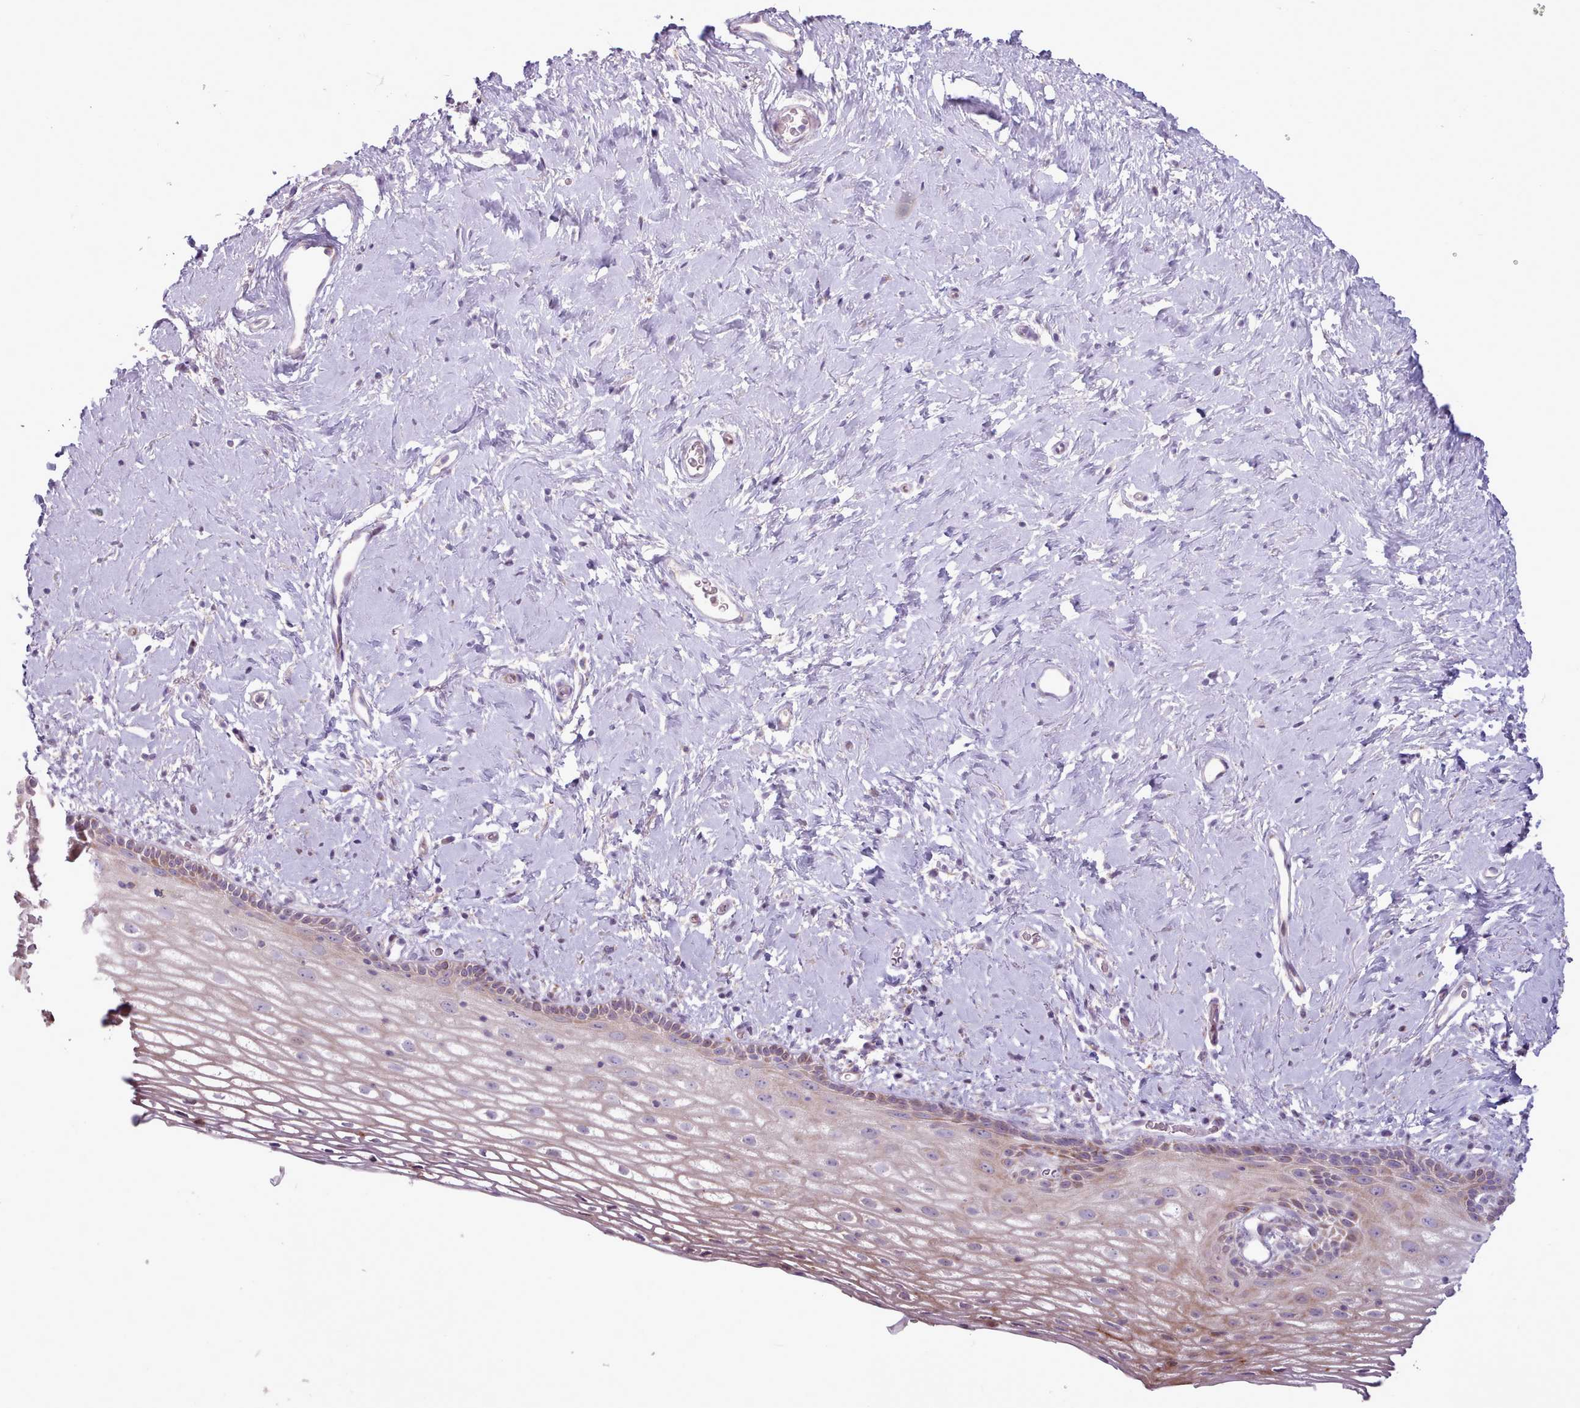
{"staining": {"intensity": "moderate", "quantity": "<25%", "location": "cytoplasmic/membranous,nuclear"}, "tissue": "vagina", "cell_type": "Squamous epithelial cells", "image_type": "normal", "snomed": [{"axis": "morphology", "description": "Normal tissue, NOS"}, {"axis": "morphology", "description": "Adenocarcinoma, NOS"}, {"axis": "topography", "description": "Rectum"}, {"axis": "topography", "description": "Vagina"}], "caption": "A brown stain highlights moderate cytoplasmic/membranous,nuclear expression of a protein in squamous epithelial cells of normal vagina. The staining was performed using DAB (3,3'-diaminobenzidine), with brown indicating positive protein expression. Nuclei are stained blue with hematoxylin.", "gene": "PPP3R1", "patient": {"sex": "female", "age": 71}}